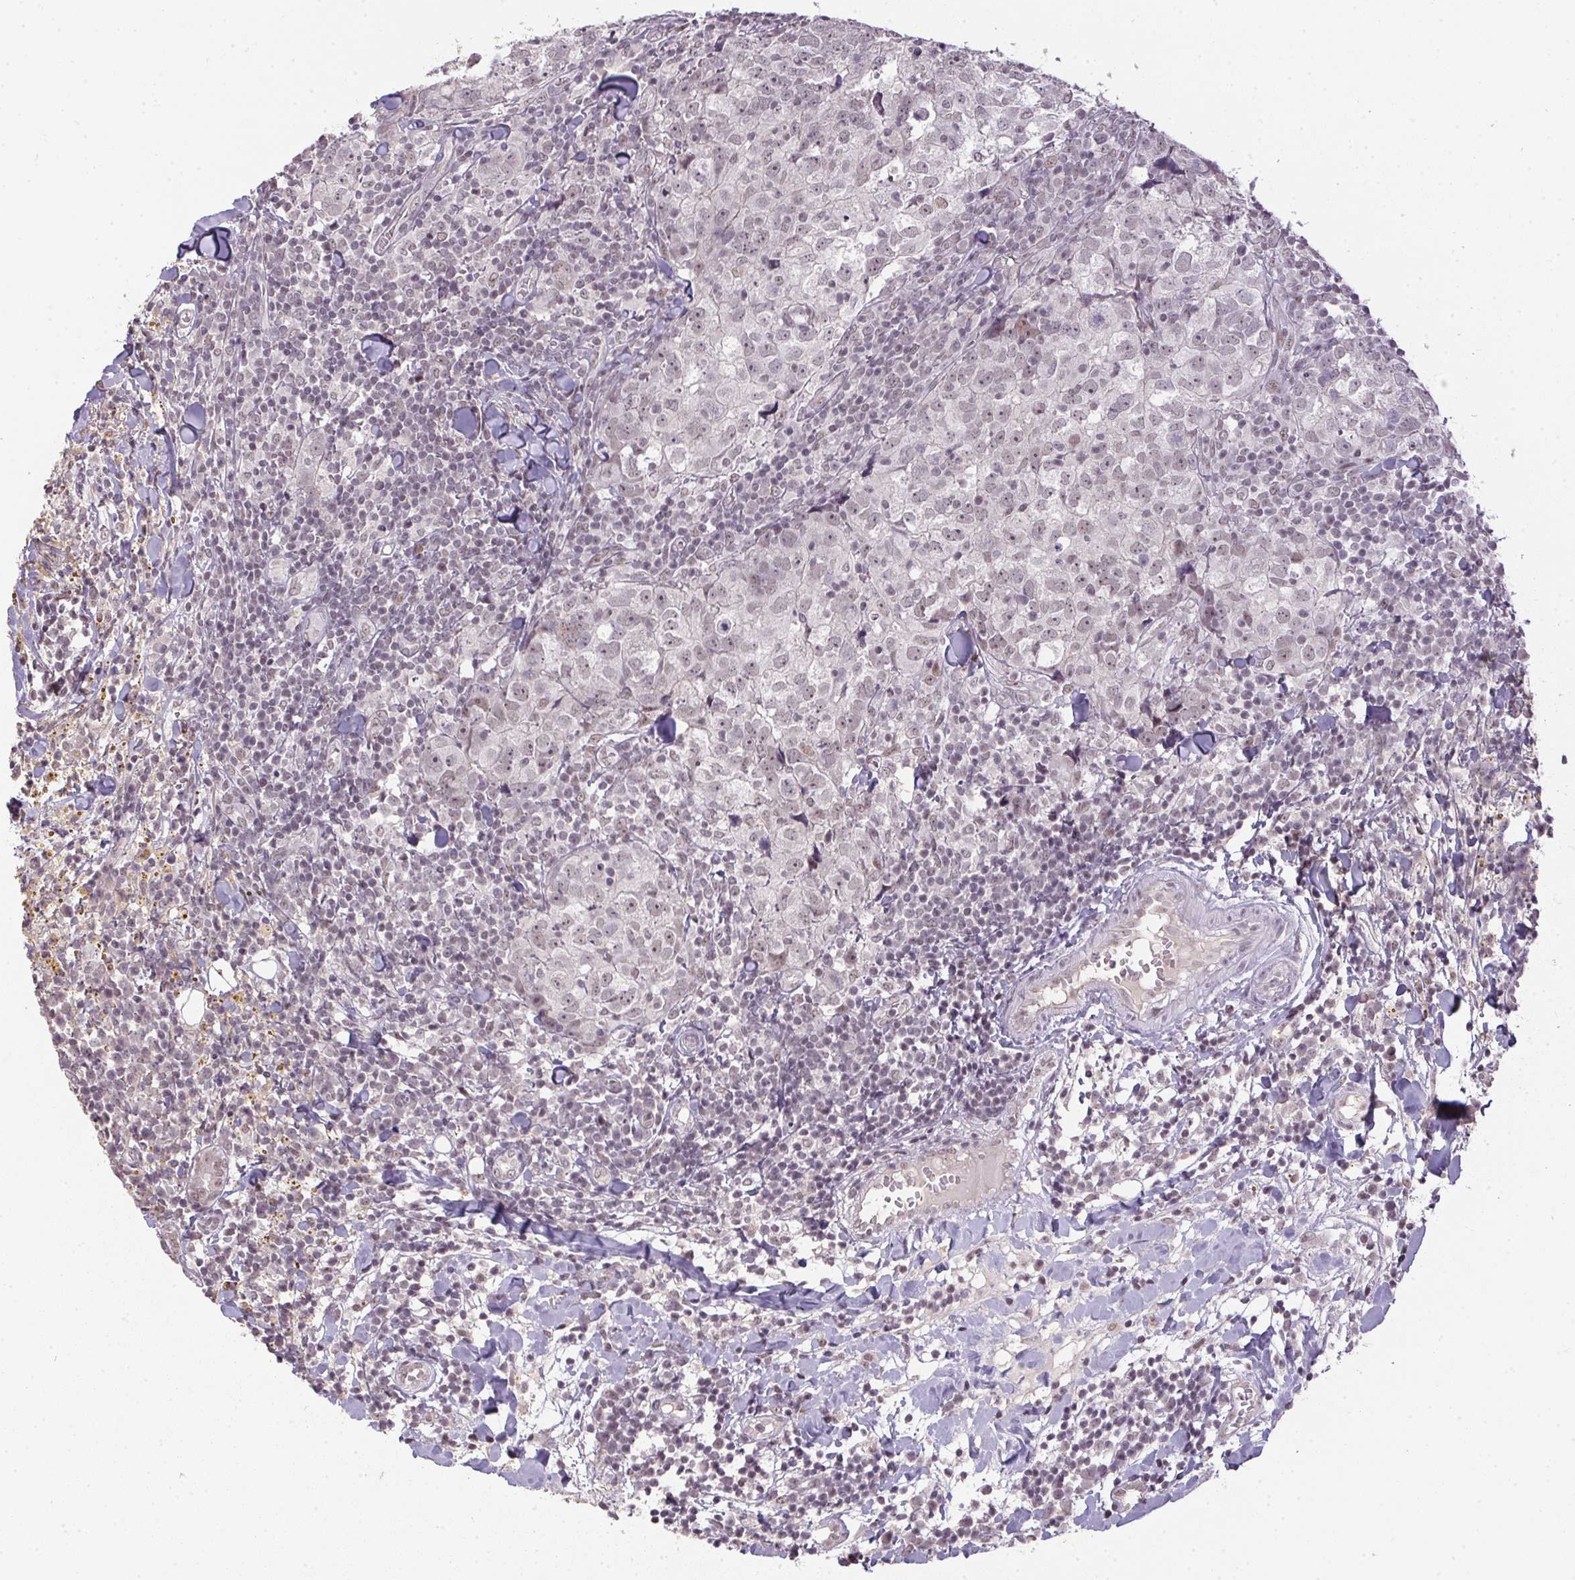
{"staining": {"intensity": "weak", "quantity": "<25%", "location": "nuclear"}, "tissue": "breast cancer", "cell_type": "Tumor cells", "image_type": "cancer", "snomed": [{"axis": "morphology", "description": "Duct carcinoma"}, {"axis": "topography", "description": "Breast"}], "caption": "This is an immunohistochemistry (IHC) photomicrograph of human breast cancer. There is no staining in tumor cells.", "gene": "KDM4D", "patient": {"sex": "female", "age": 30}}